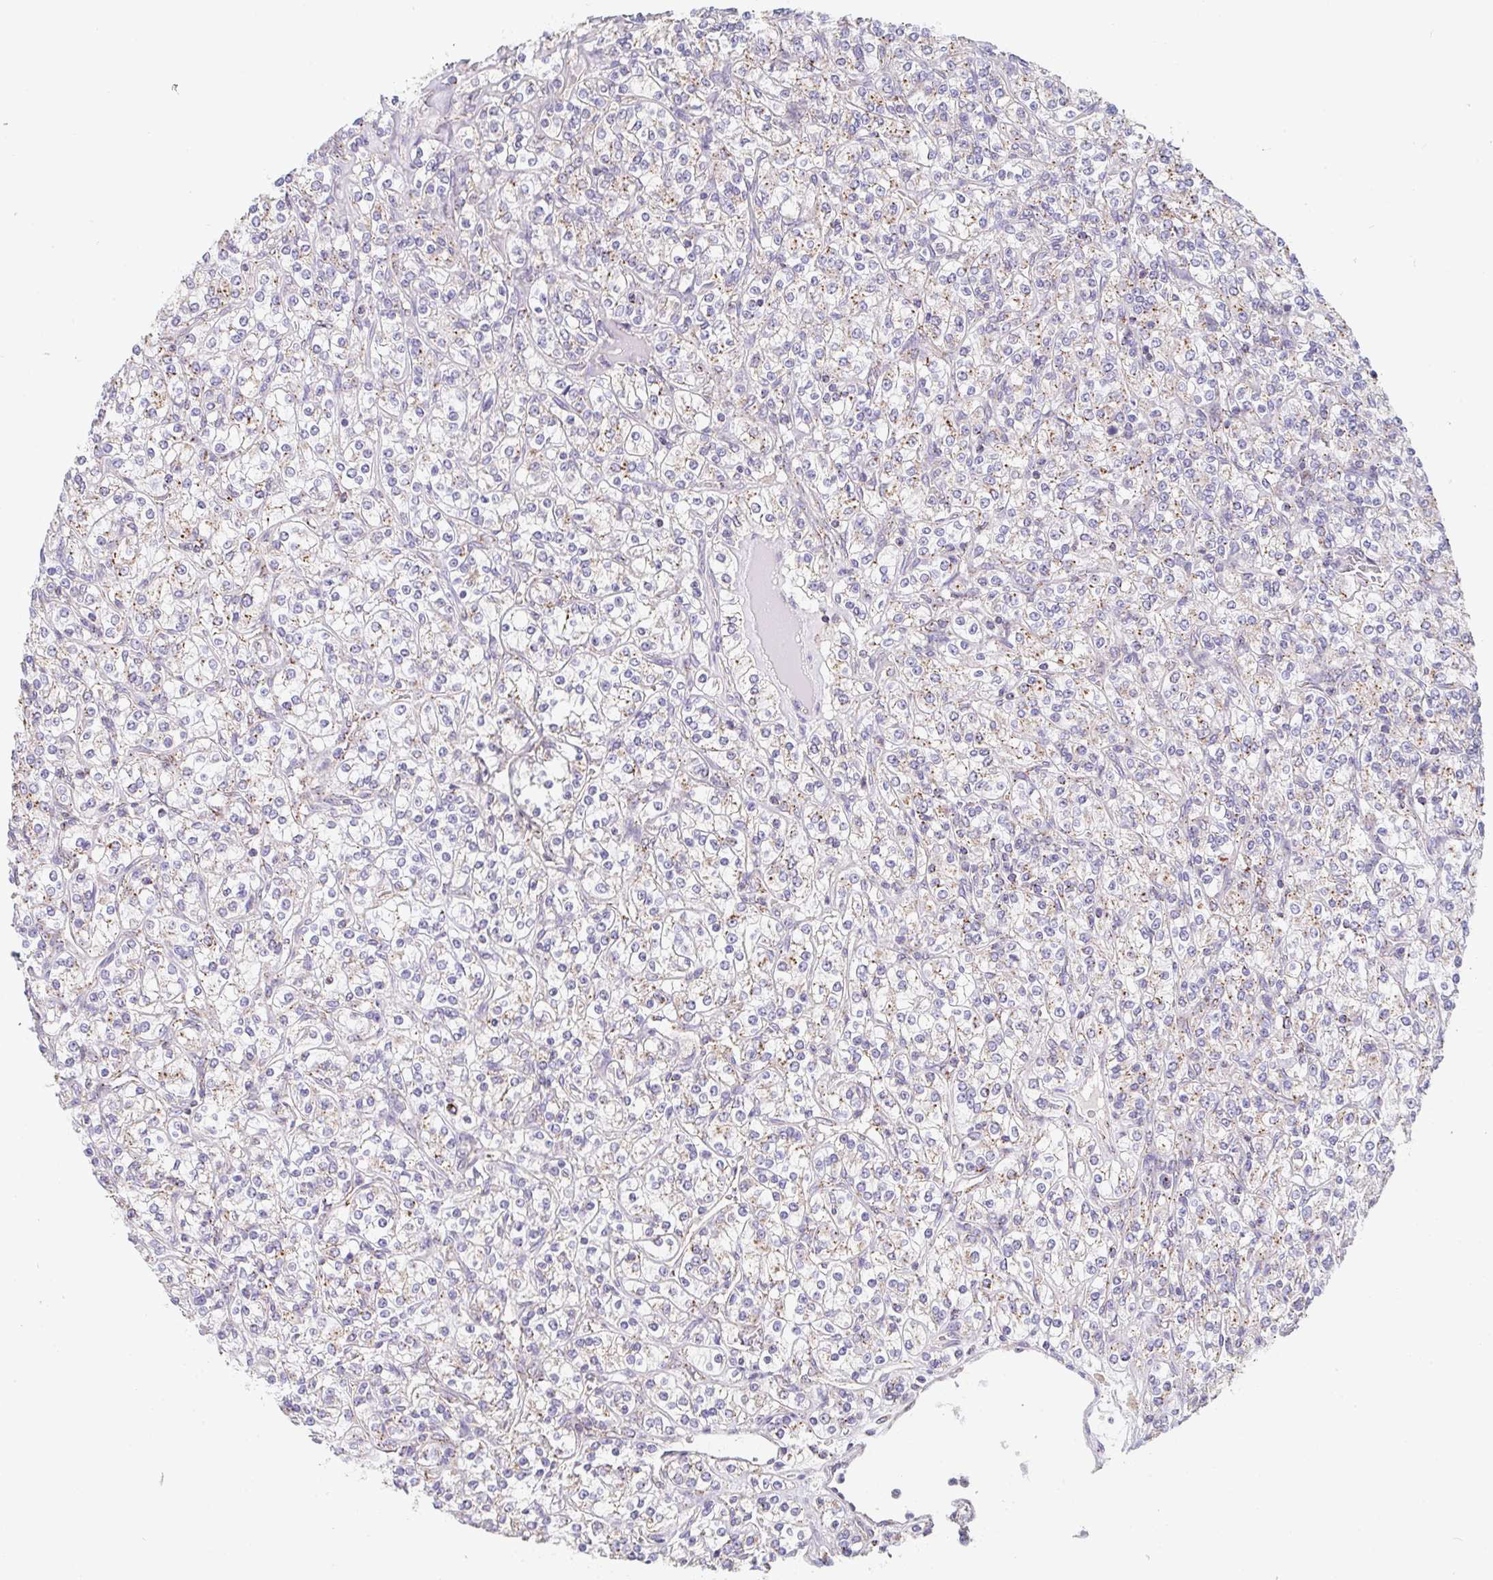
{"staining": {"intensity": "weak", "quantity": ">75%", "location": "cytoplasmic/membranous"}, "tissue": "renal cancer", "cell_type": "Tumor cells", "image_type": "cancer", "snomed": [{"axis": "morphology", "description": "Adenocarcinoma, NOS"}, {"axis": "topography", "description": "Kidney"}], "caption": "A photomicrograph showing weak cytoplasmic/membranous positivity in approximately >75% of tumor cells in adenocarcinoma (renal), as visualized by brown immunohistochemical staining.", "gene": "PROSER3", "patient": {"sex": "male", "age": 77}}